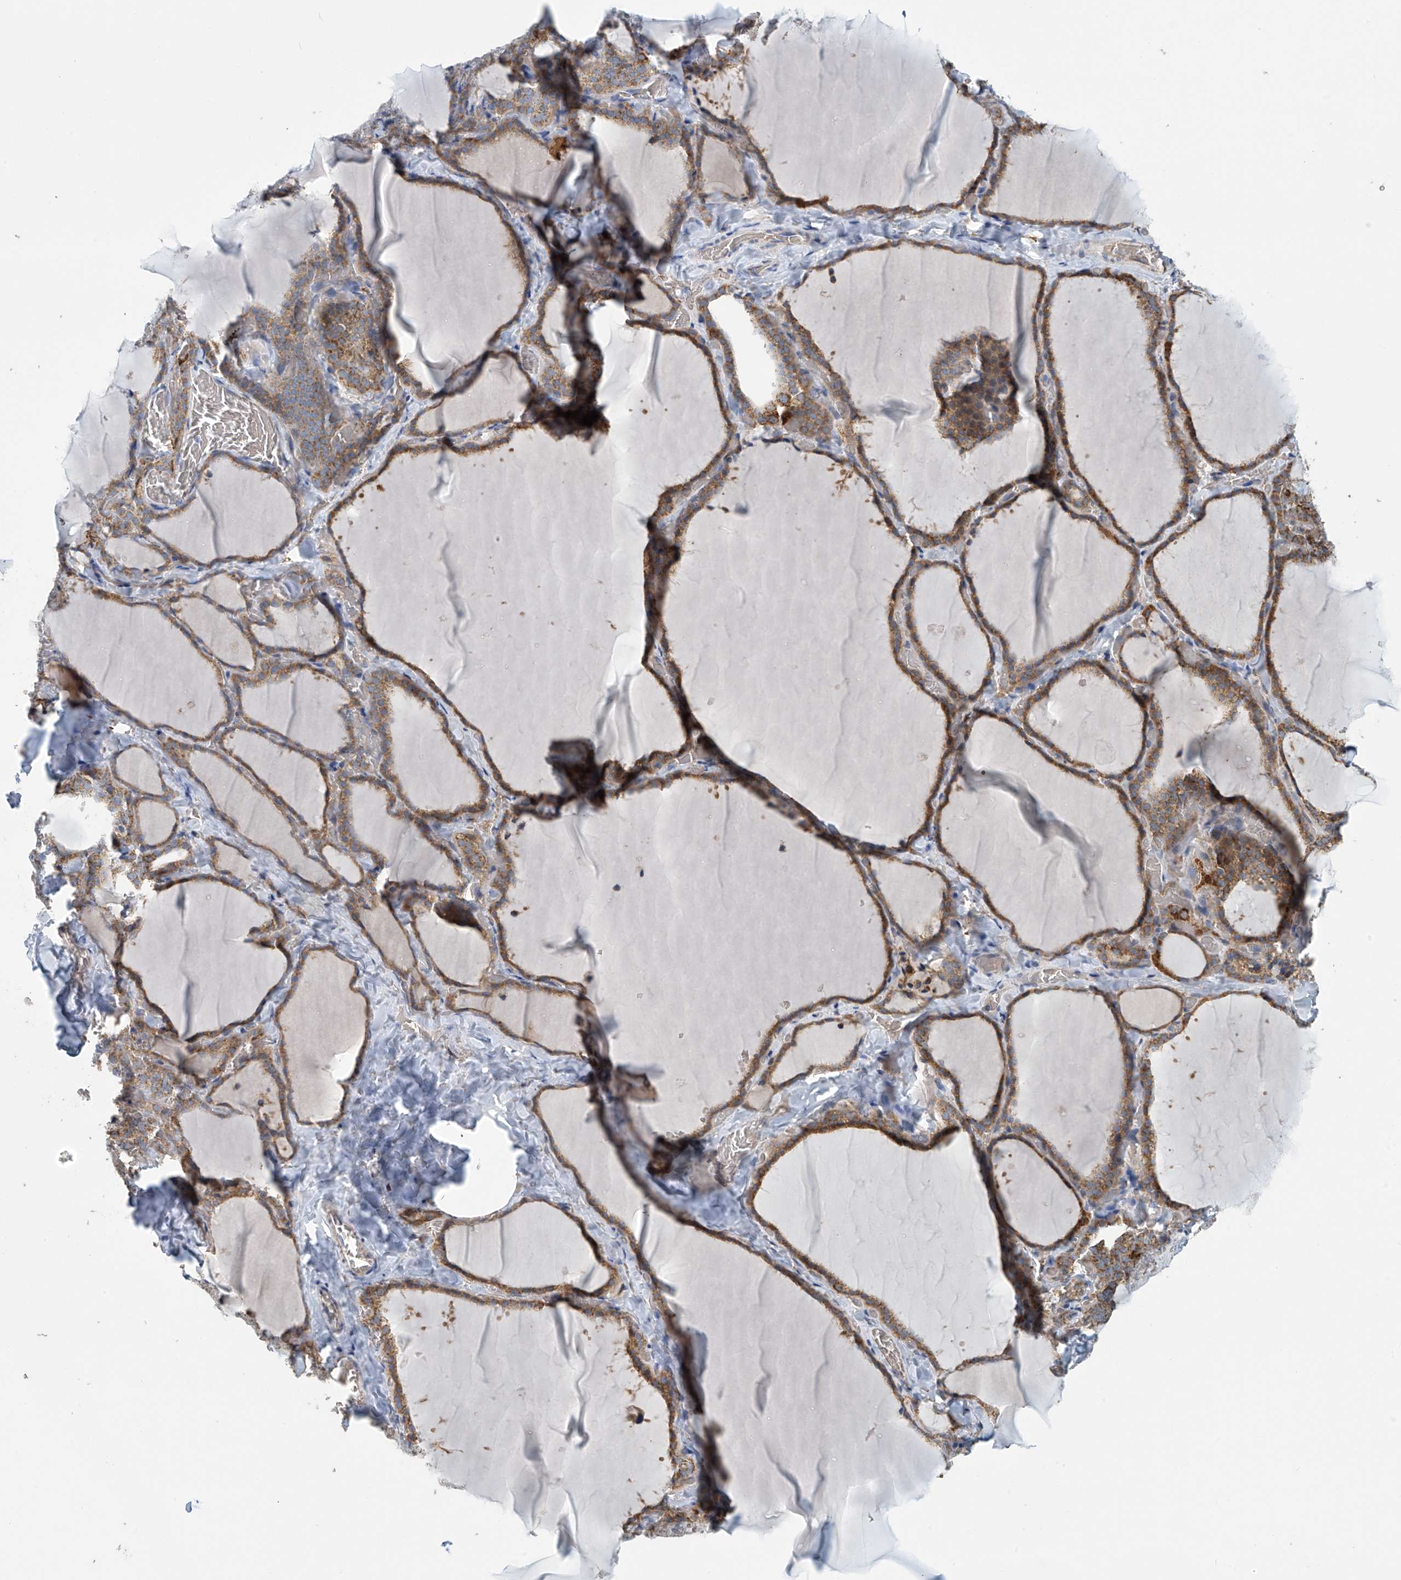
{"staining": {"intensity": "moderate", "quantity": ">75%", "location": "cytoplasmic/membranous"}, "tissue": "thyroid gland", "cell_type": "Glandular cells", "image_type": "normal", "snomed": [{"axis": "morphology", "description": "Normal tissue, NOS"}, {"axis": "topography", "description": "Thyroid gland"}], "caption": "IHC image of unremarkable thyroid gland: human thyroid gland stained using immunohistochemistry shows medium levels of moderate protein expression localized specifically in the cytoplasmic/membranous of glandular cells, appearing as a cytoplasmic/membranous brown color.", "gene": "COMMD1", "patient": {"sex": "female", "age": 22}}